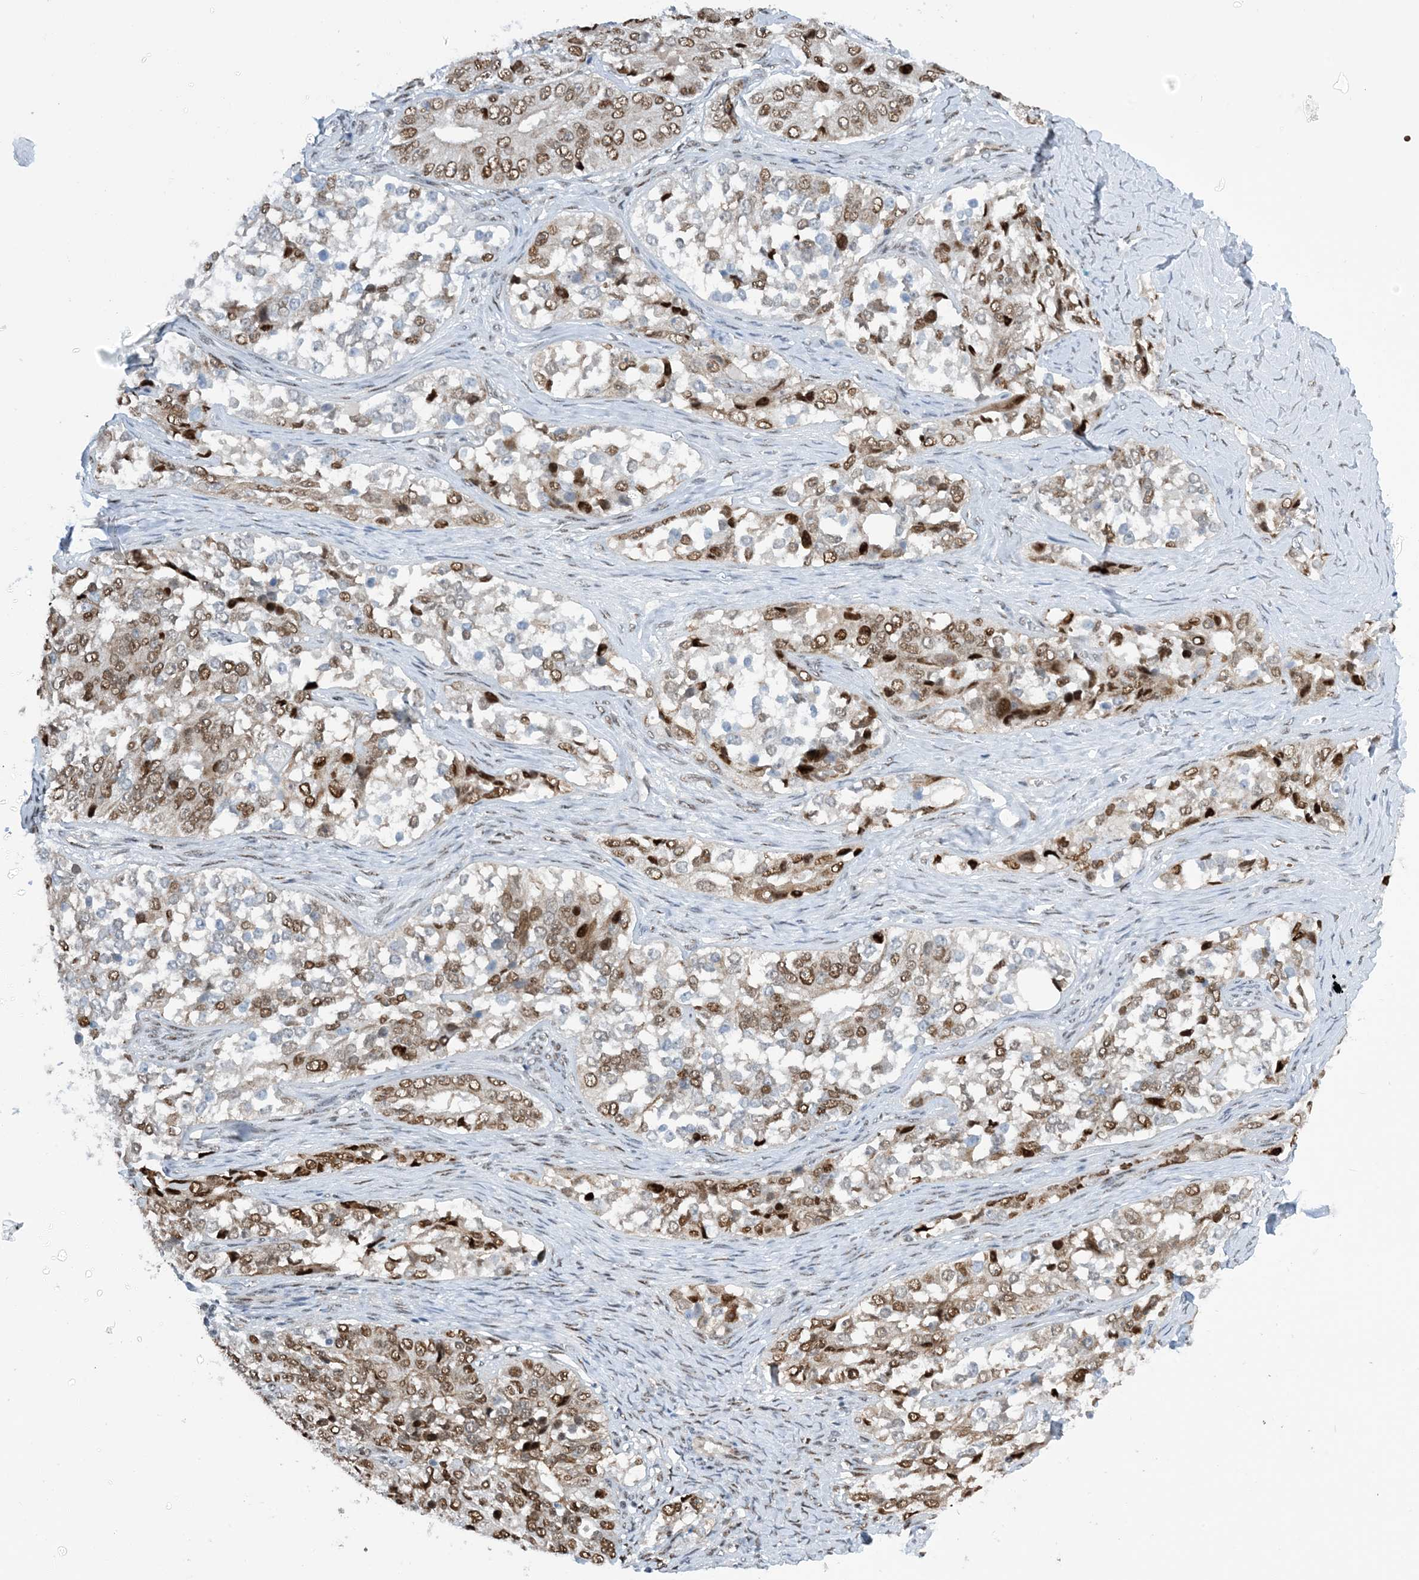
{"staining": {"intensity": "moderate", "quantity": ">75%", "location": "nuclear"}, "tissue": "ovarian cancer", "cell_type": "Tumor cells", "image_type": "cancer", "snomed": [{"axis": "morphology", "description": "Carcinoma, endometroid"}, {"axis": "topography", "description": "Ovary"}], "caption": "Ovarian cancer stained with immunohistochemistry displays moderate nuclear positivity in approximately >75% of tumor cells. (DAB IHC with brightfield microscopy, high magnification).", "gene": "HEMK1", "patient": {"sex": "female", "age": 51}}